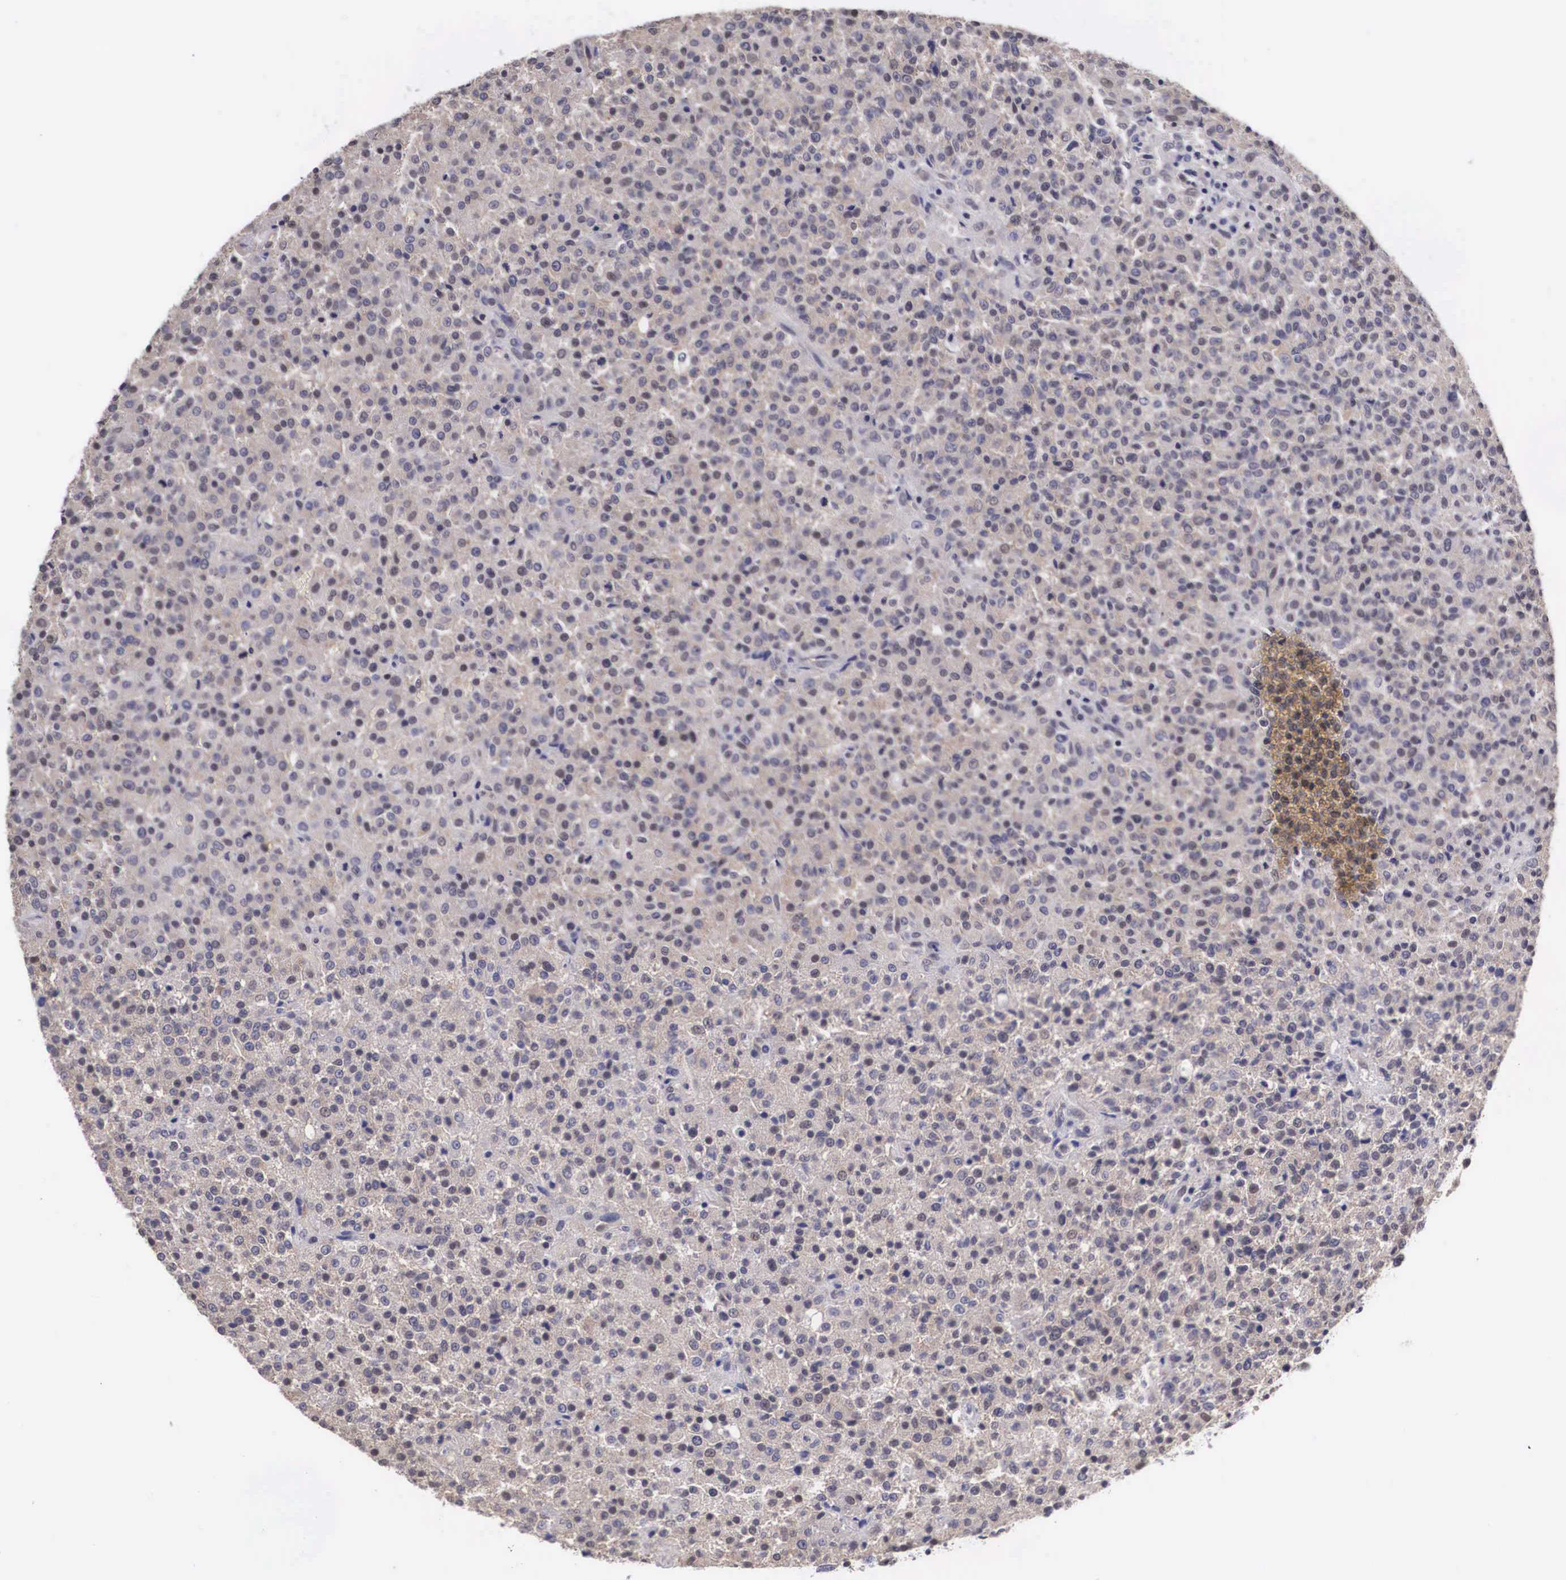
{"staining": {"intensity": "negative", "quantity": "none", "location": "none"}, "tissue": "testis cancer", "cell_type": "Tumor cells", "image_type": "cancer", "snomed": [{"axis": "morphology", "description": "Seminoma, NOS"}, {"axis": "topography", "description": "Testis"}], "caption": "DAB immunohistochemical staining of testis cancer (seminoma) reveals no significant positivity in tumor cells.", "gene": "OTX2", "patient": {"sex": "male", "age": 59}}